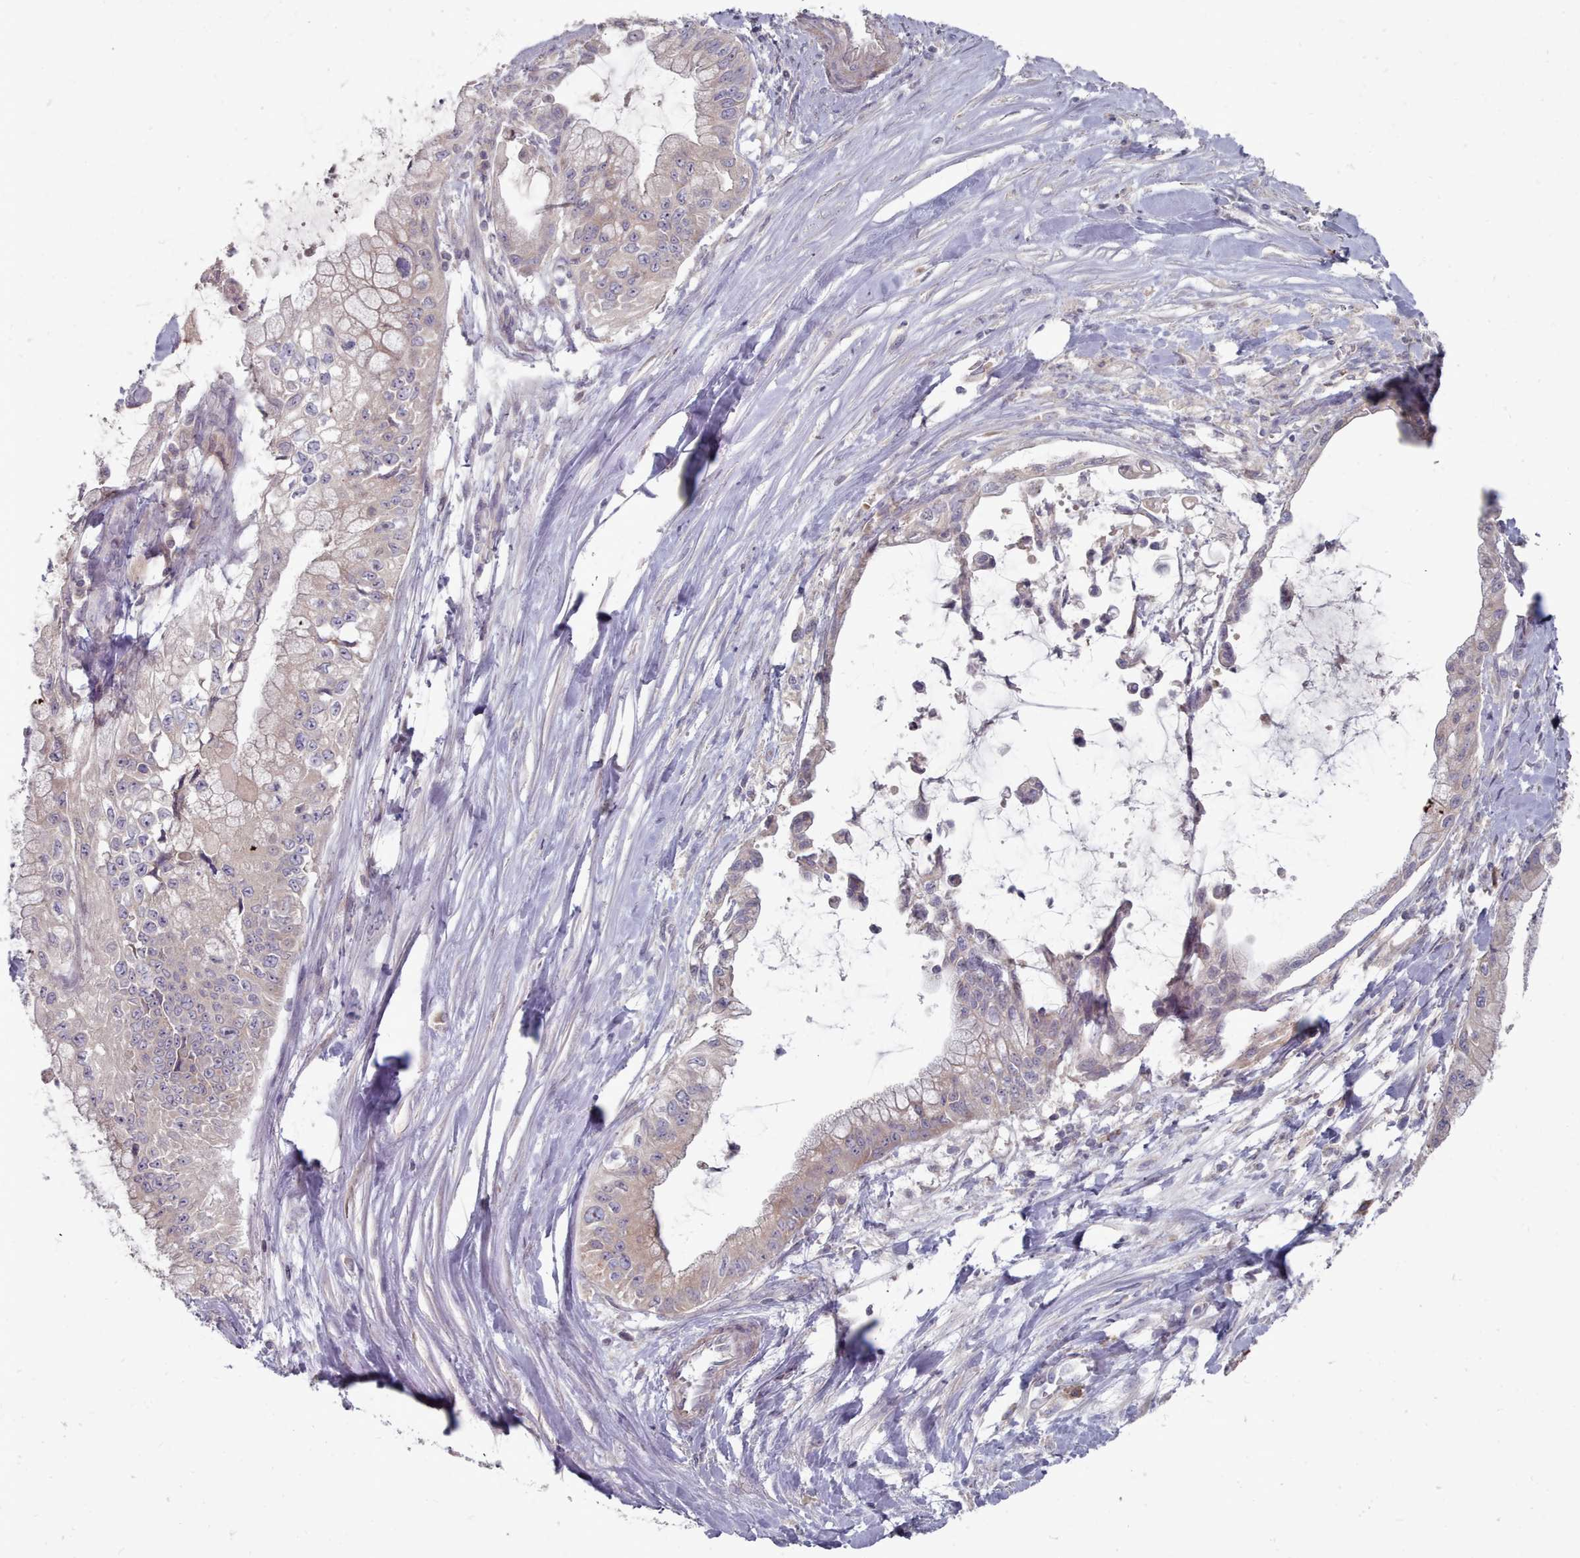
{"staining": {"intensity": "weak", "quantity": "25%-75%", "location": "cytoplasmic/membranous"}, "tissue": "pancreatic cancer", "cell_type": "Tumor cells", "image_type": "cancer", "snomed": [{"axis": "morphology", "description": "Adenocarcinoma, NOS"}, {"axis": "topography", "description": "Pancreas"}], "caption": "Immunohistochemistry (IHC) of adenocarcinoma (pancreatic) shows low levels of weak cytoplasmic/membranous expression in approximately 25%-75% of tumor cells.", "gene": "ACKR3", "patient": {"sex": "male", "age": 48}}